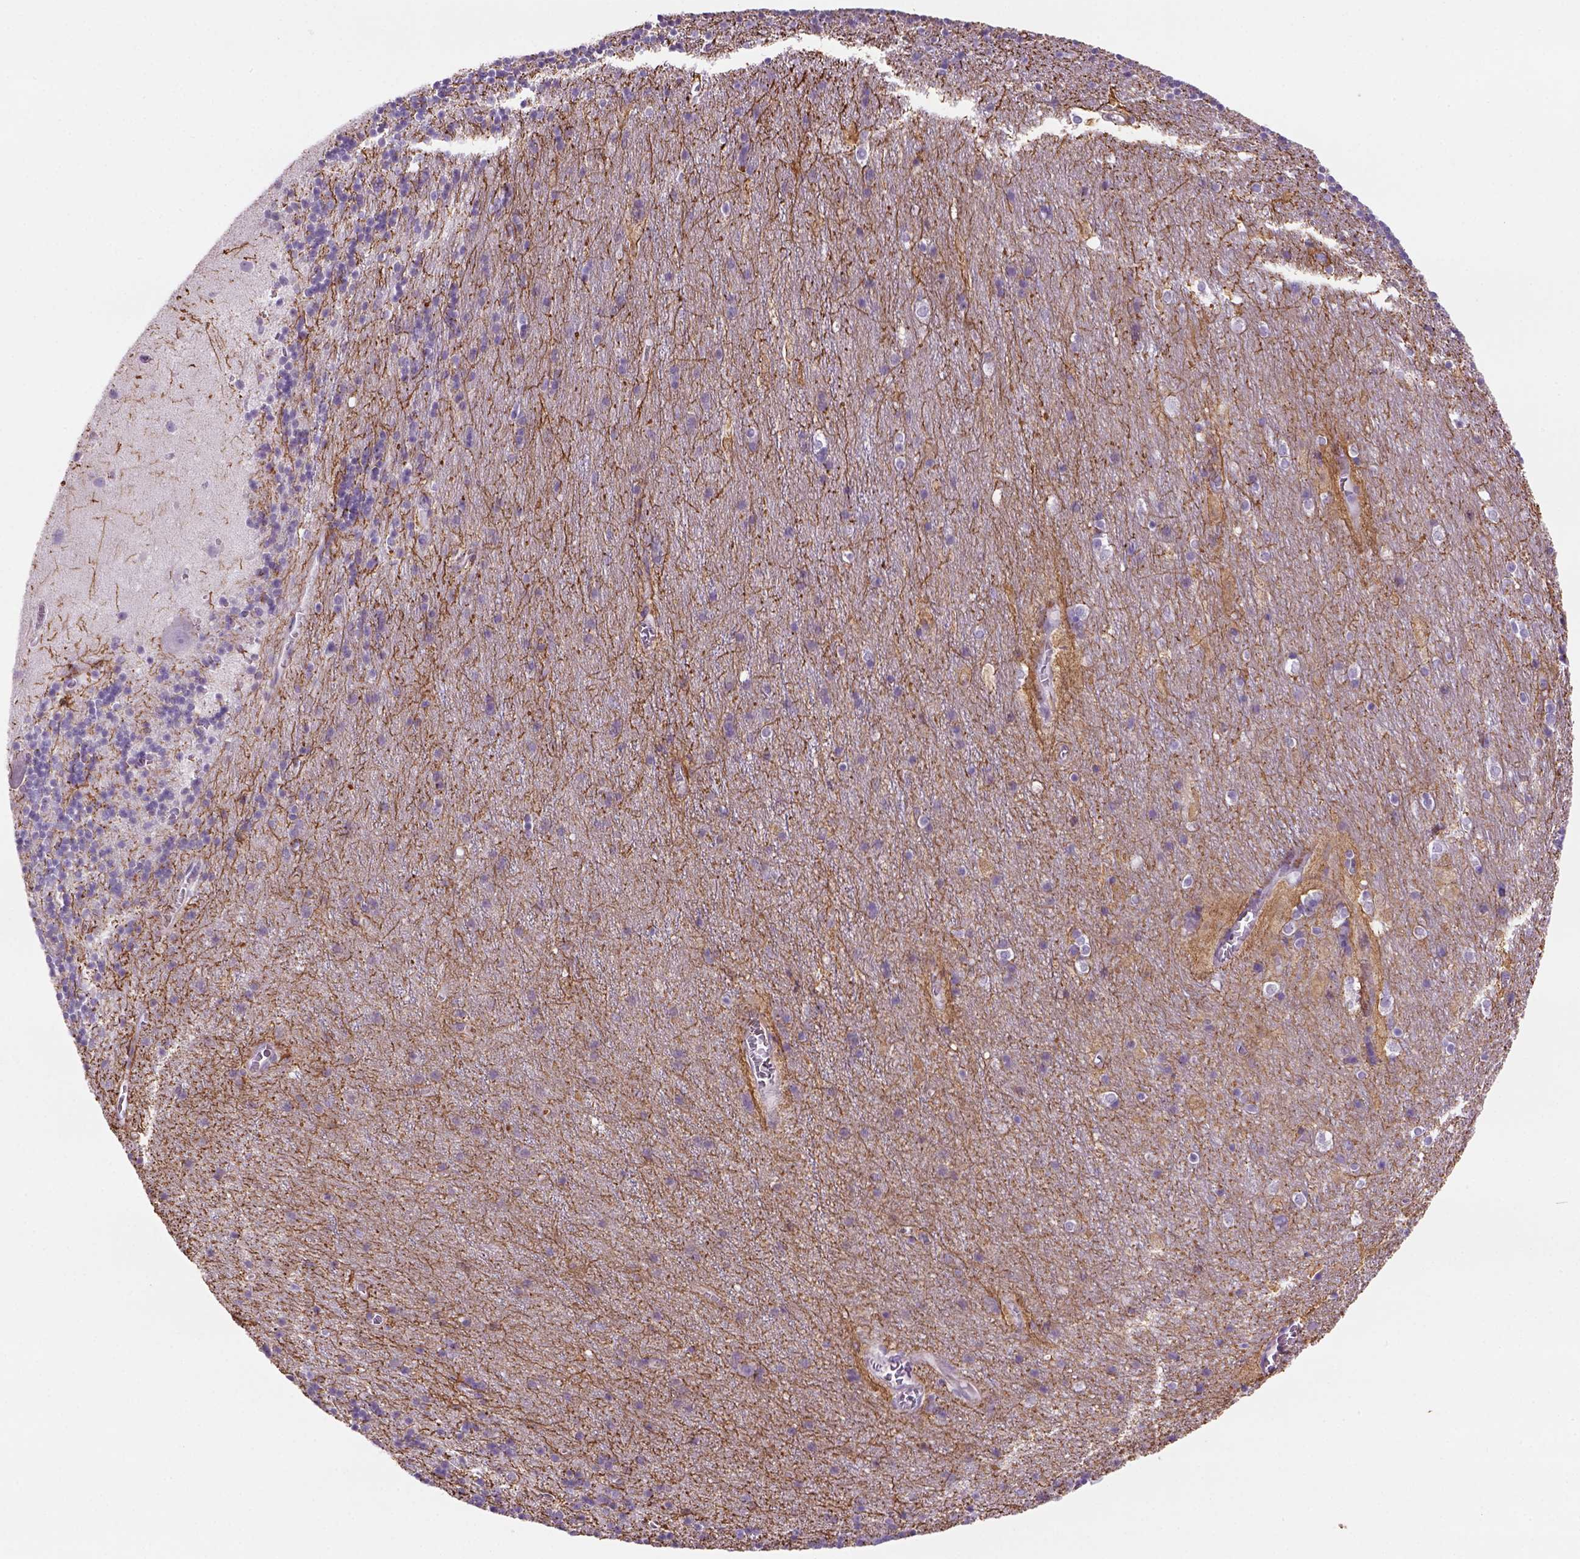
{"staining": {"intensity": "negative", "quantity": "none", "location": "none"}, "tissue": "cerebellum", "cell_type": "Cells in granular layer", "image_type": "normal", "snomed": [{"axis": "morphology", "description": "Normal tissue, NOS"}, {"axis": "topography", "description": "Cerebellum"}], "caption": "Cells in granular layer are negative for brown protein staining in unremarkable cerebellum.", "gene": "TENM4", "patient": {"sex": "male", "age": 70}}